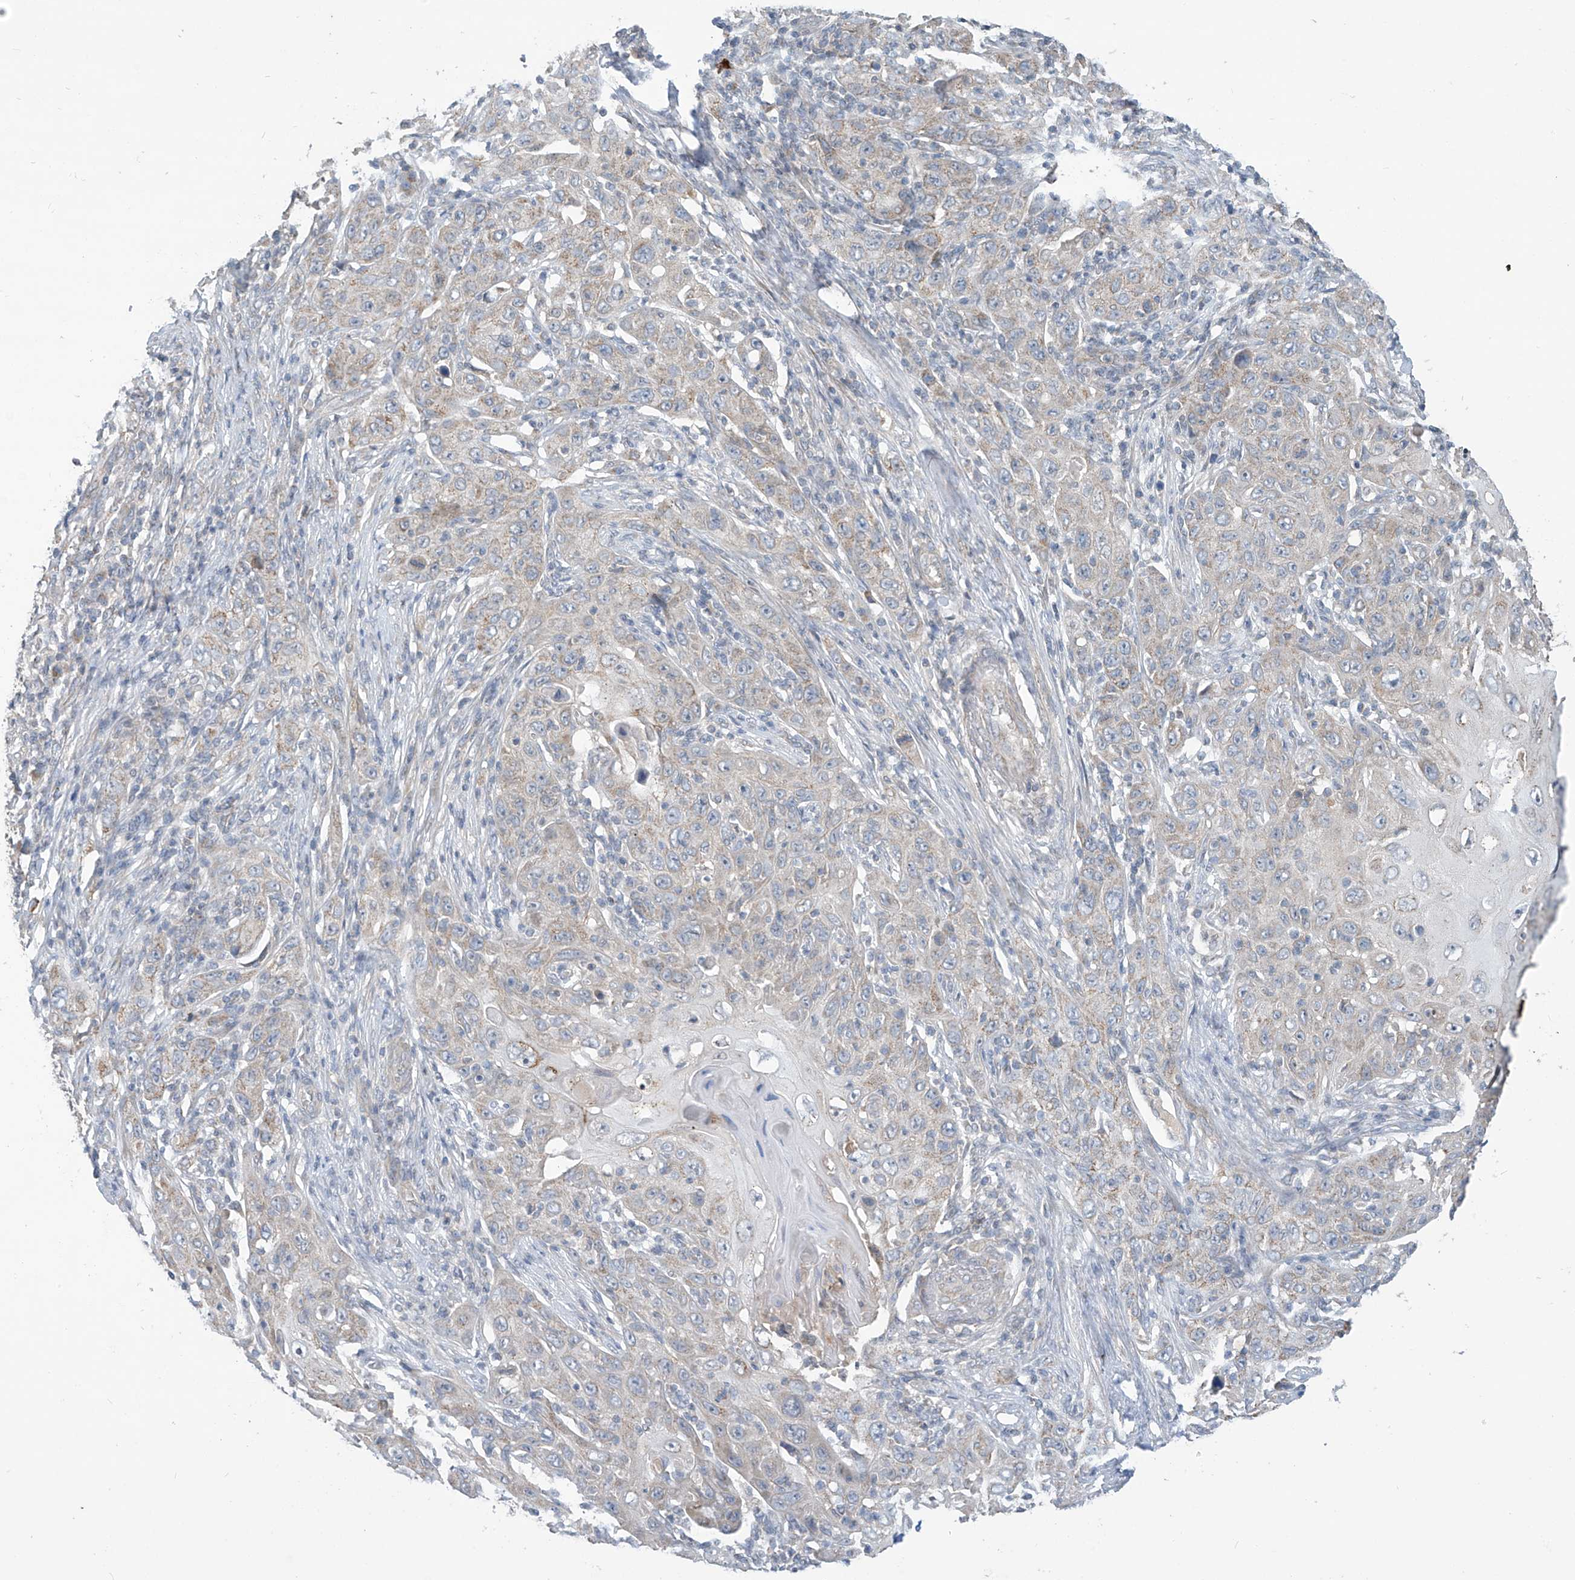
{"staining": {"intensity": "weak", "quantity": "<25%", "location": "cytoplasmic/membranous"}, "tissue": "skin cancer", "cell_type": "Tumor cells", "image_type": "cancer", "snomed": [{"axis": "morphology", "description": "Squamous cell carcinoma, NOS"}, {"axis": "topography", "description": "Skin"}], "caption": "Immunohistochemistry photomicrograph of human skin squamous cell carcinoma stained for a protein (brown), which demonstrates no expression in tumor cells.", "gene": "SCGB1D2", "patient": {"sex": "female", "age": 88}}